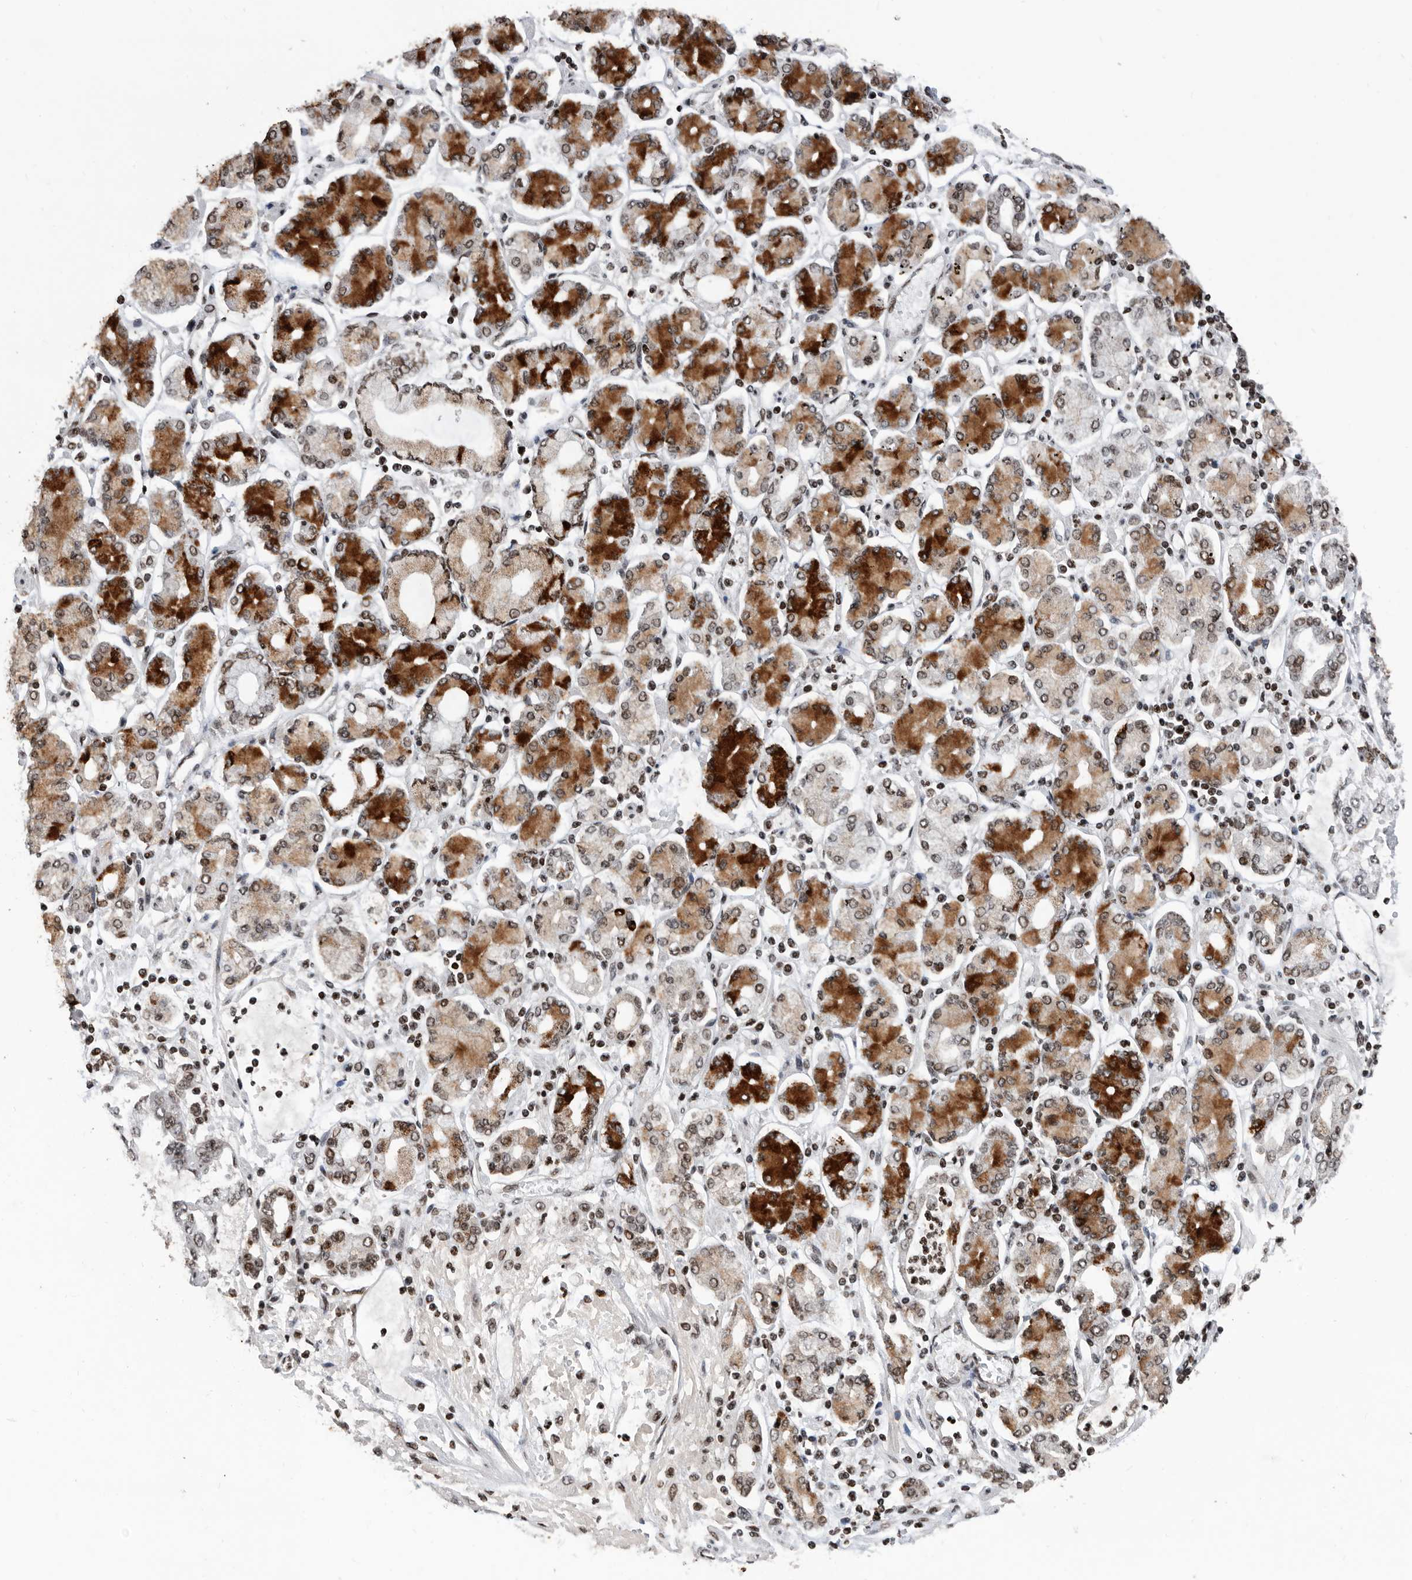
{"staining": {"intensity": "strong", "quantity": "25%-75%", "location": "cytoplasmic/membranous,nuclear"}, "tissue": "stomach cancer", "cell_type": "Tumor cells", "image_type": "cancer", "snomed": [{"axis": "morphology", "description": "Adenocarcinoma, NOS"}, {"axis": "topography", "description": "Stomach"}], "caption": "Stomach cancer (adenocarcinoma) tissue shows strong cytoplasmic/membranous and nuclear staining in approximately 25%-75% of tumor cells", "gene": "SNRNP48", "patient": {"sex": "male", "age": 76}}